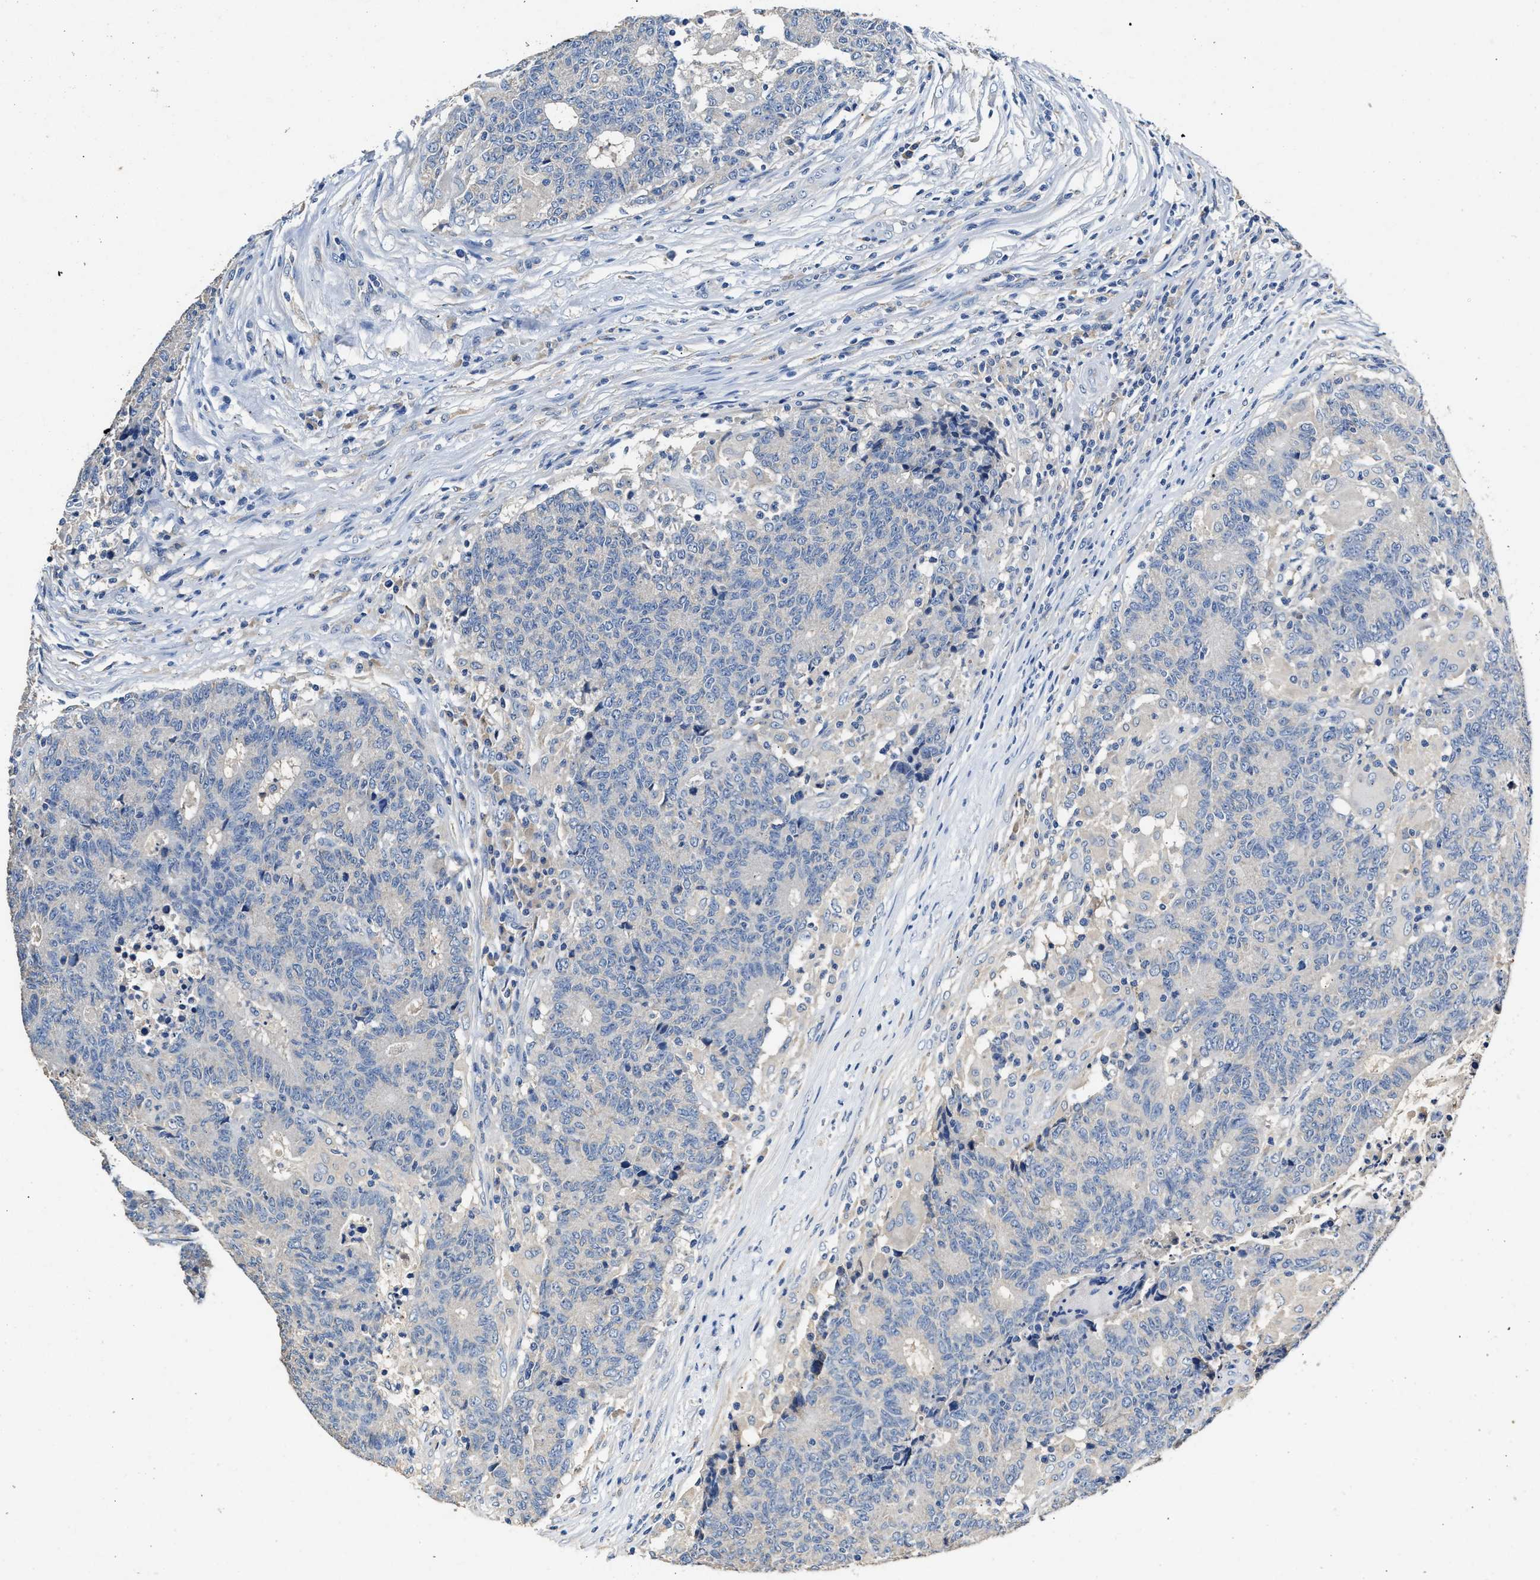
{"staining": {"intensity": "negative", "quantity": "none", "location": "none"}, "tissue": "colorectal cancer", "cell_type": "Tumor cells", "image_type": "cancer", "snomed": [{"axis": "morphology", "description": "Normal tissue, NOS"}, {"axis": "morphology", "description": "Adenocarcinoma, NOS"}, {"axis": "topography", "description": "Colon"}], "caption": "A high-resolution micrograph shows IHC staining of colorectal adenocarcinoma, which shows no significant staining in tumor cells.", "gene": "SLCO2B1", "patient": {"sex": "female", "age": 75}}